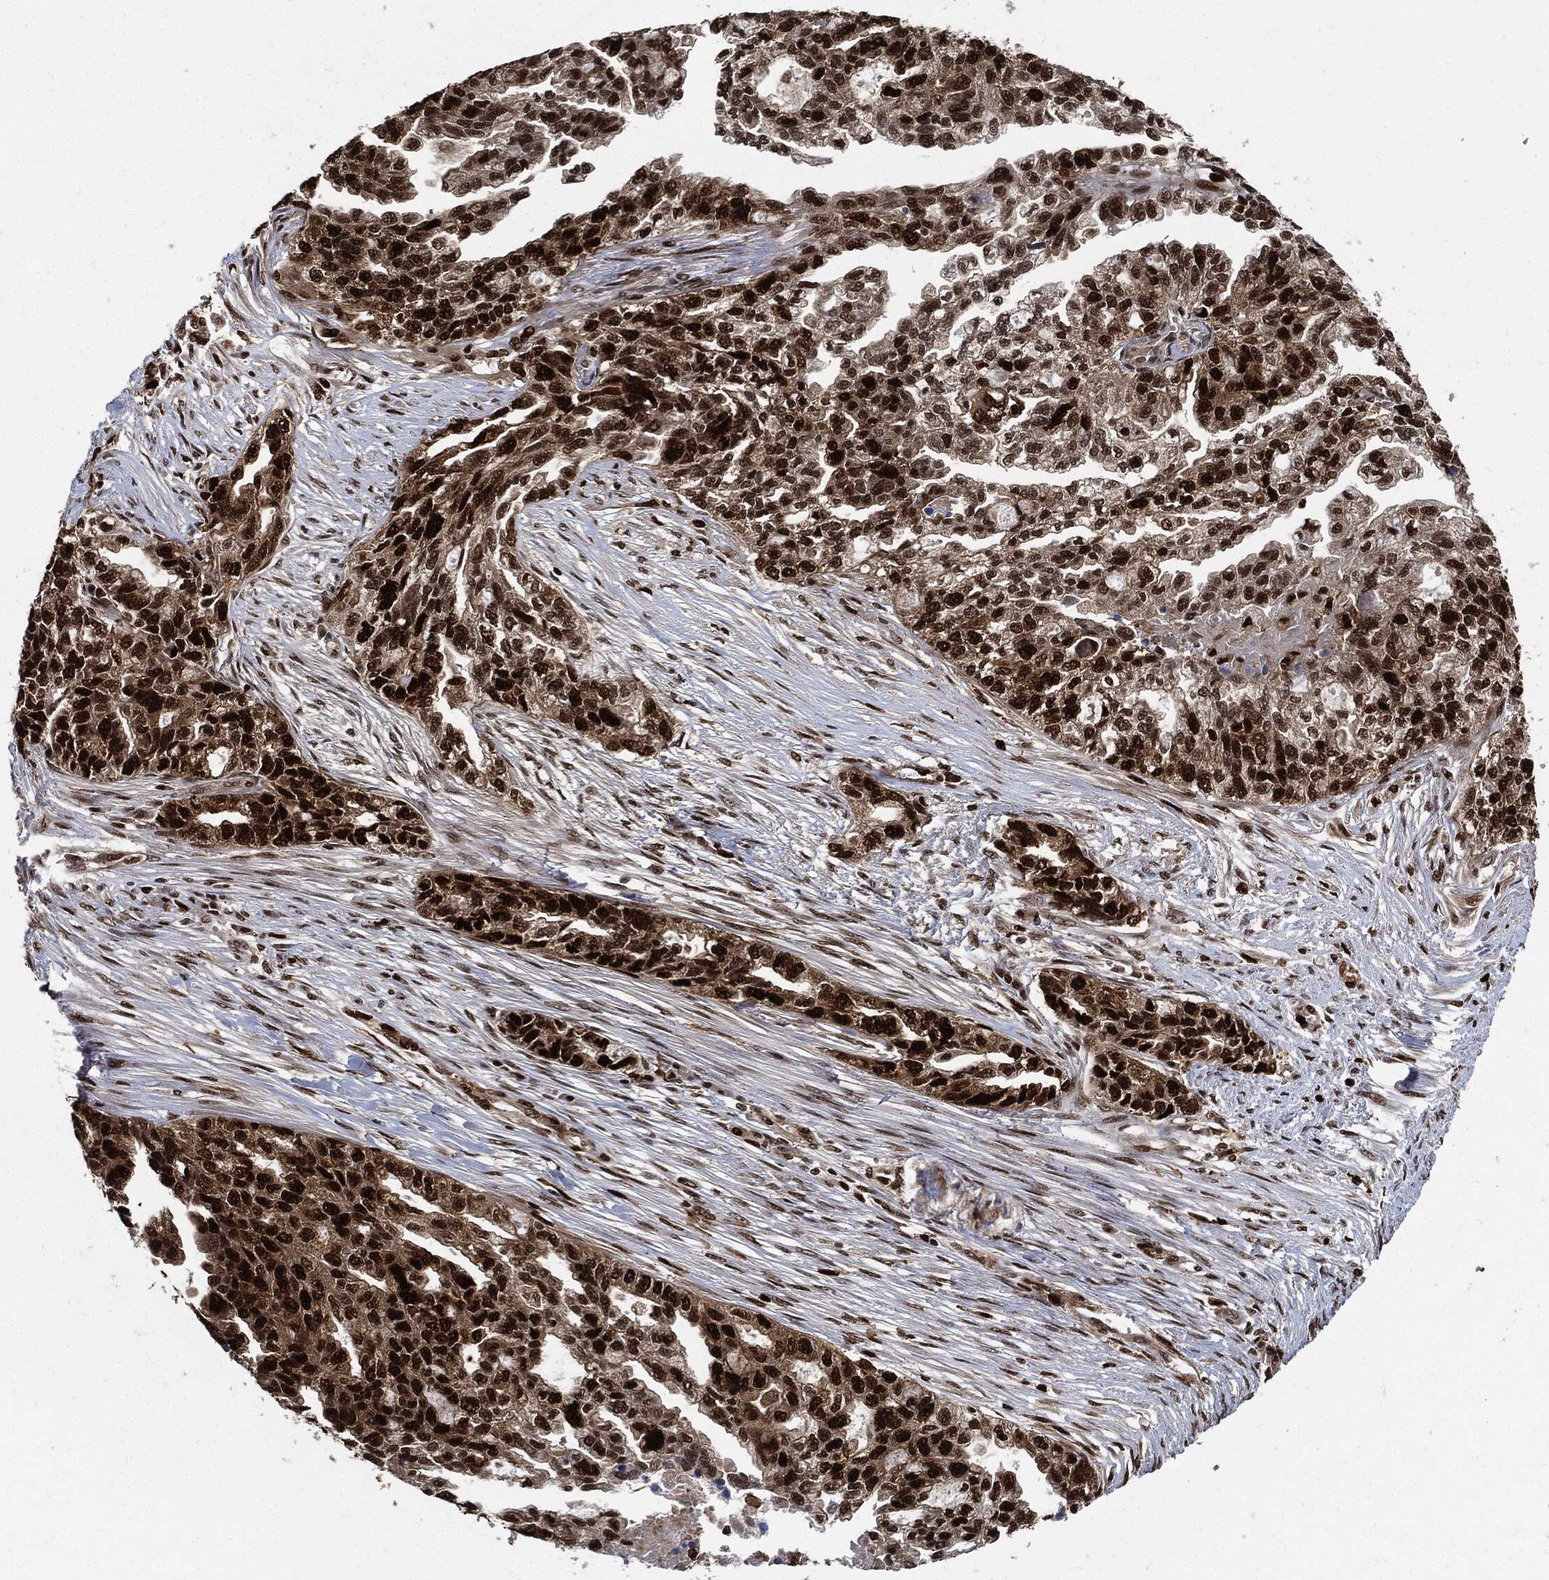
{"staining": {"intensity": "strong", "quantity": ">75%", "location": "nuclear"}, "tissue": "ovarian cancer", "cell_type": "Tumor cells", "image_type": "cancer", "snomed": [{"axis": "morphology", "description": "Cystadenocarcinoma, serous, NOS"}, {"axis": "topography", "description": "Ovary"}], "caption": "IHC (DAB) staining of human ovarian cancer exhibits strong nuclear protein staining in about >75% of tumor cells. (DAB IHC, brown staining for protein, blue staining for nuclei).", "gene": "PCNA", "patient": {"sex": "female", "age": 51}}